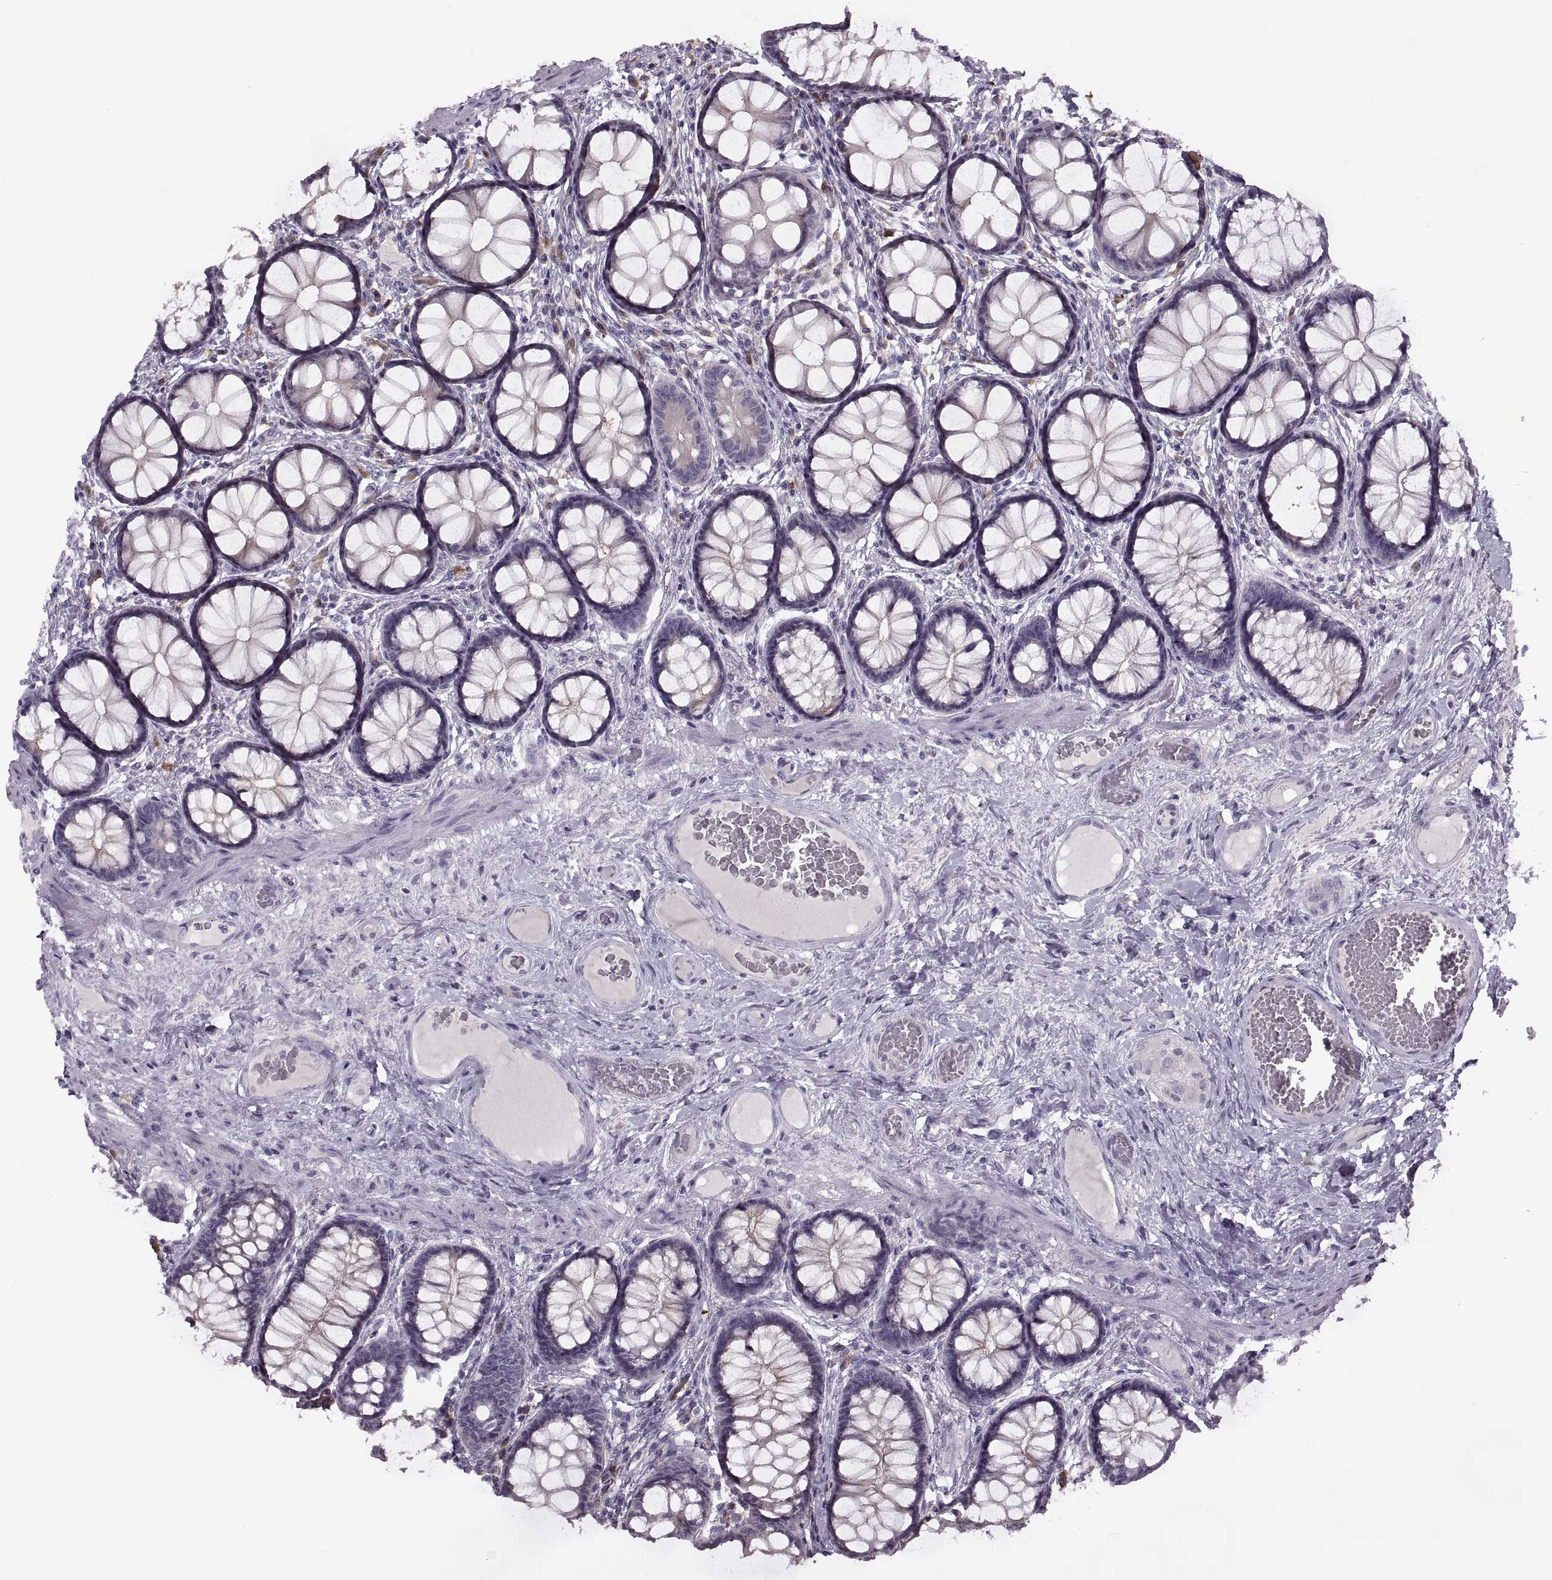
{"staining": {"intensity": "negative", "quantity": "none", "location": "none"}, "tissue": "colon", "cell_type": "Endothelial cells", "image_type": "normal", "snomed": [{"axis": "morphology", "description": "Normal tissue, NOS"}, {"axis": "topography", "description": "Colon"}], "caption": "High power microscopy image of an IHC histopathology image of benign colon, revealing no significant expression in endothelial cells.", "gene": "H2AP", "patient": {"sex": "female", "age": 65}}